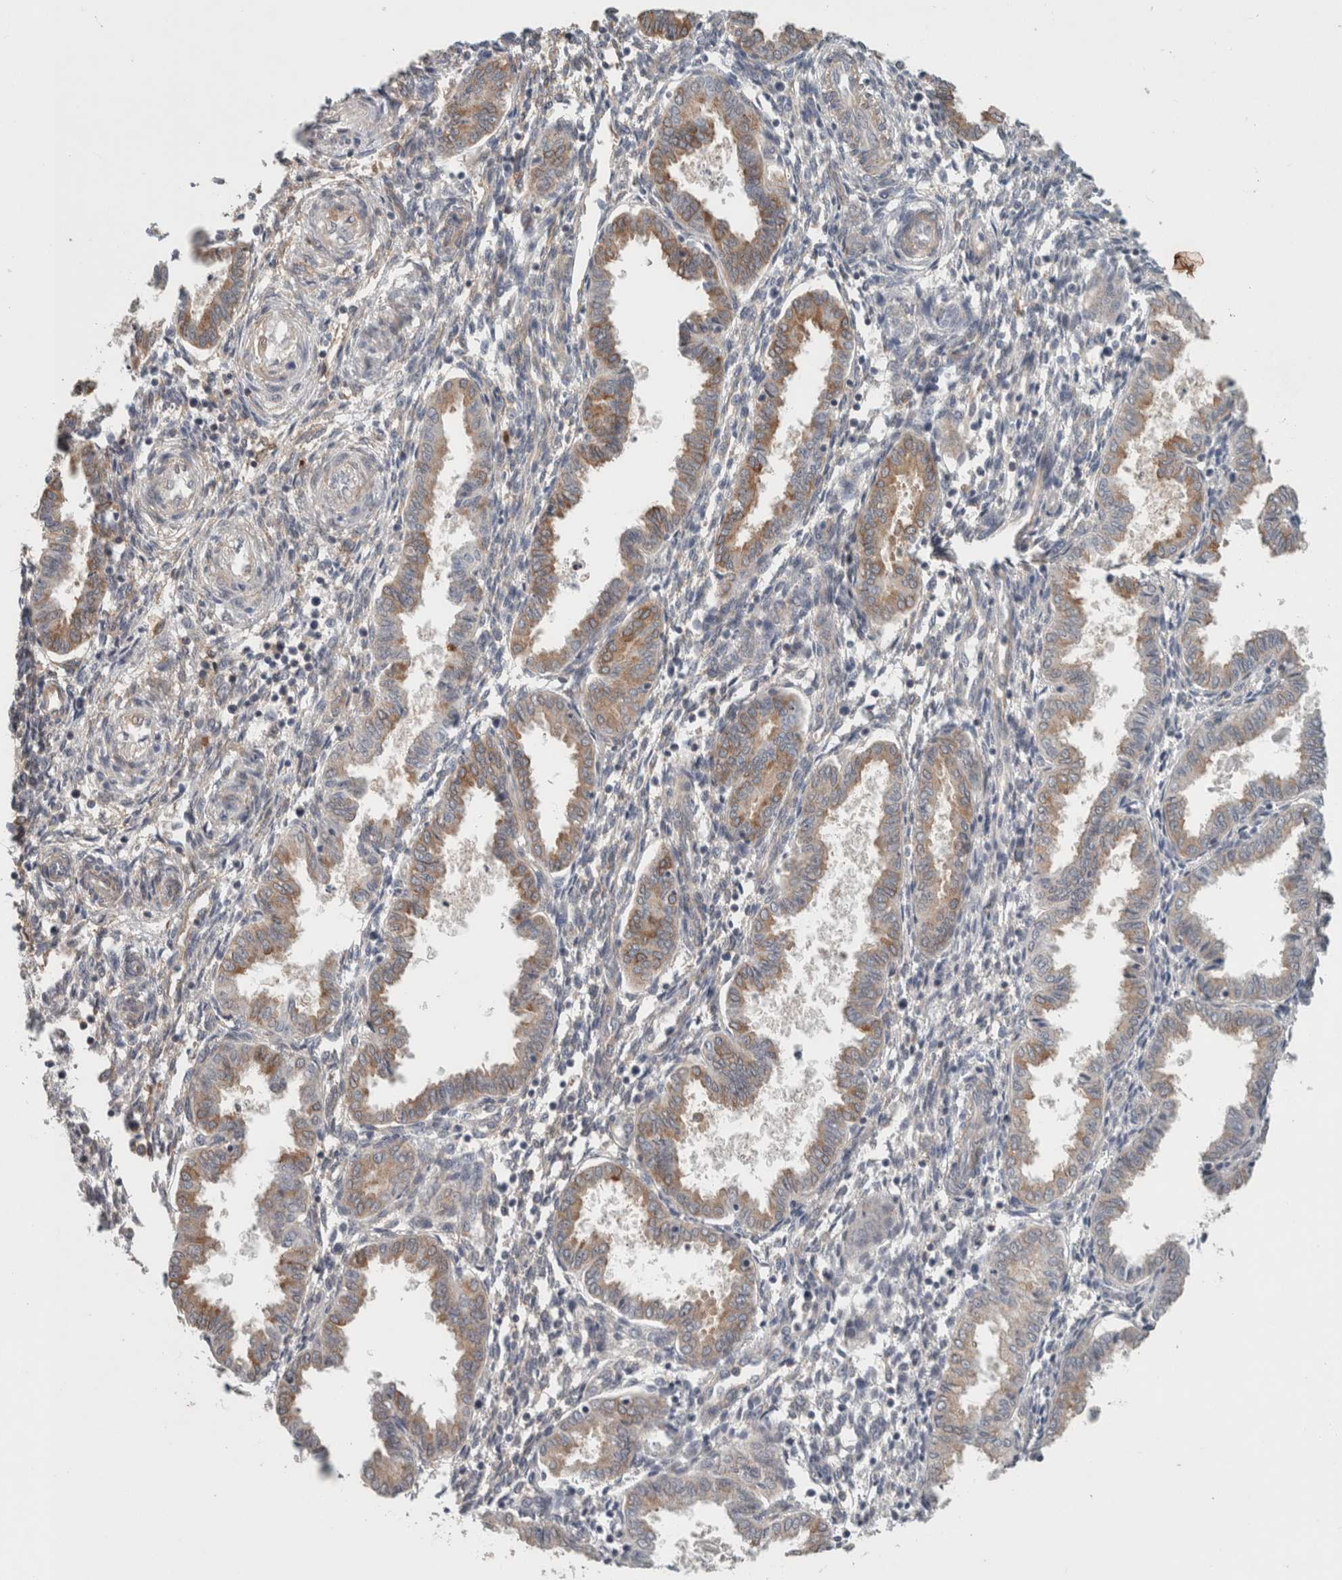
{"staining": {"intensity": "negative", "quantity": "none", "location": "none"}, "tissue": "endometrium", "cell_type": "Cells in endometrial stroma", "image_type": "normal", "snomed": [{"axis": "morphology", "description": "Normal tissue, NOS"}, {"axis": "topography", "description": "Endometrium"}], "caption": "Cells in endometrial stroma are negative for brown protein staining in unremarkable endometrium. (DAB immunohistochemistry, high magnification).", "gene": "RASAL2", "patient": {"sex": "female", "age": 33}}